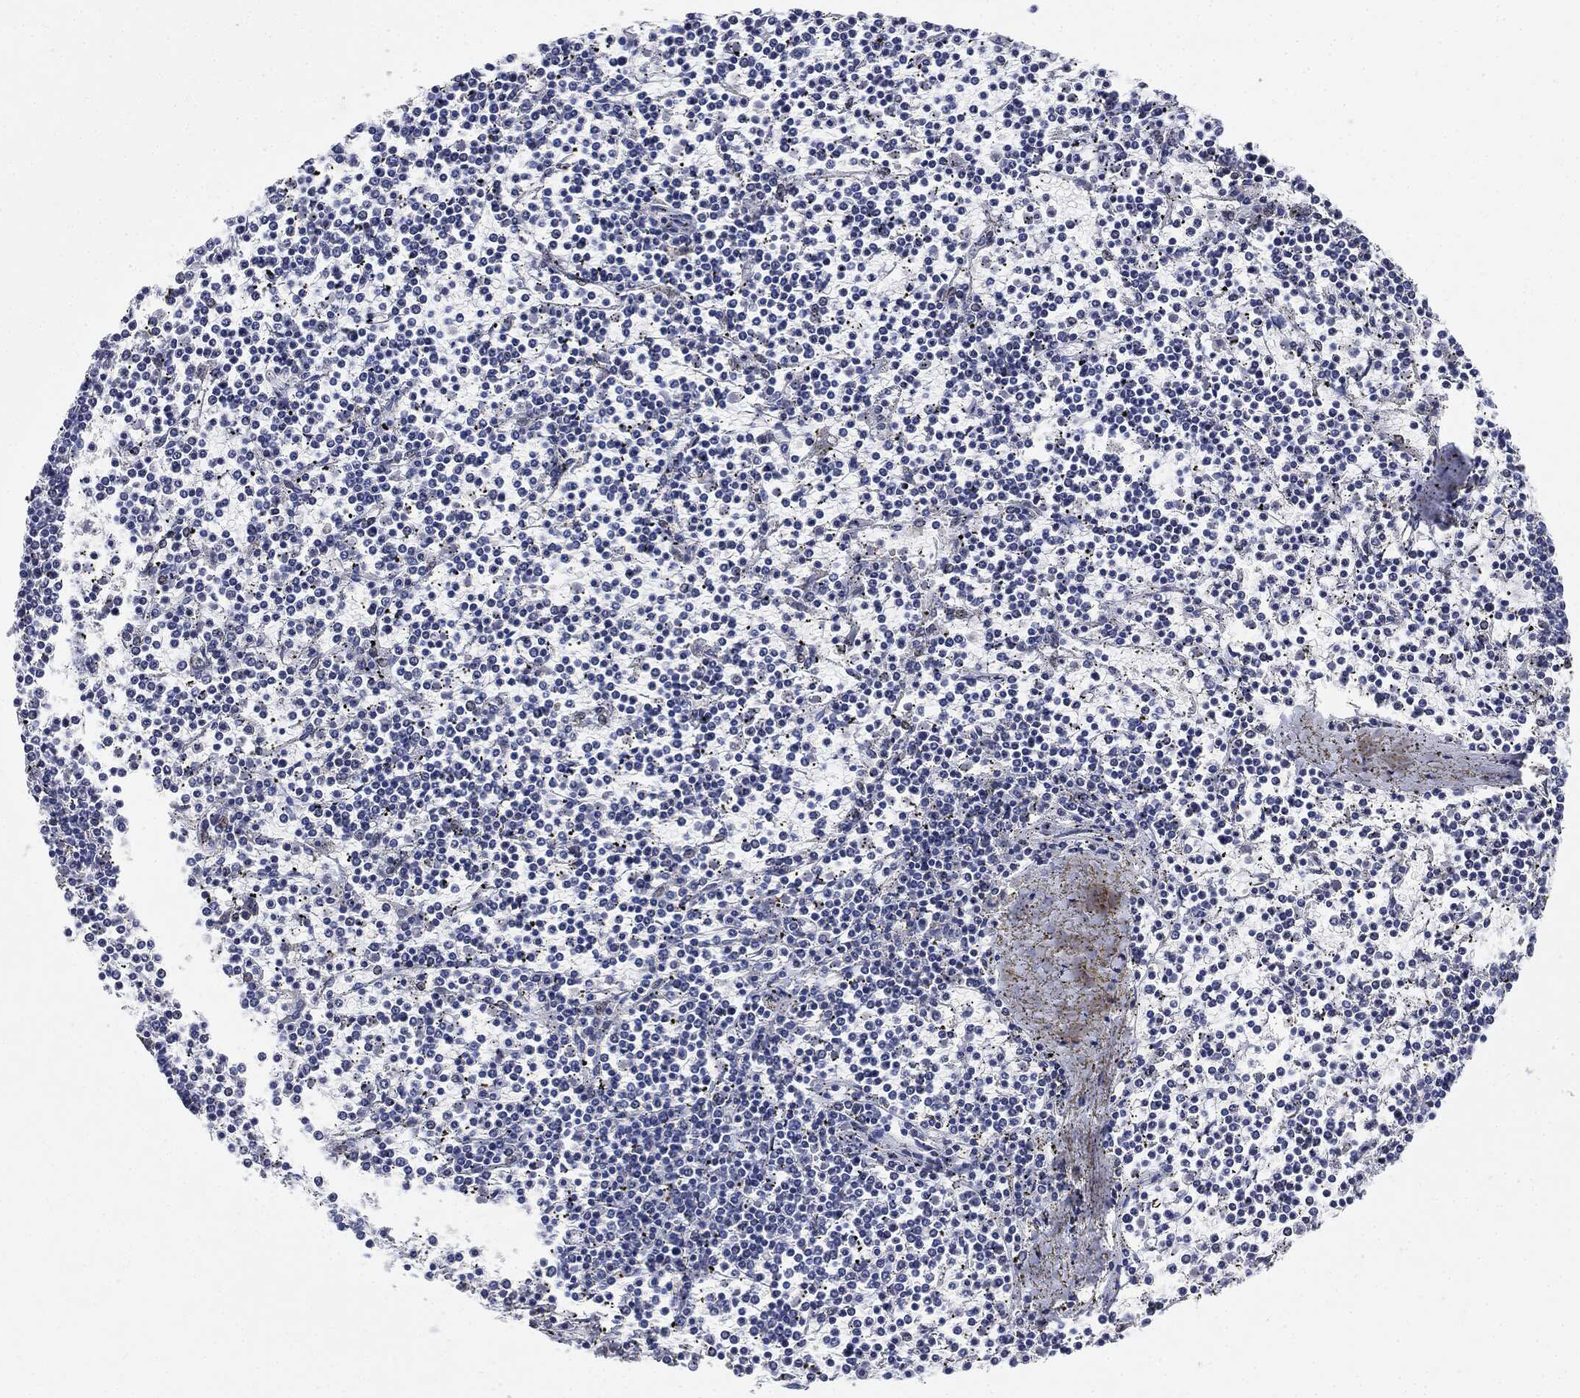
{"staining": {"intensity": "negative", "quantity": "none", "location": "none"}, "tissue": "lymphoma", "cell_type": "Tumor cells", "image_type": "cancer", "snomed": [{"axis": "morphology", "description": "Malignant lymphoma, non-Hodgkin's type, Low grade"}, {"axis": "topography", "description": "Spleen"}], "caption": "Tumor cells show no significant positivity in lymphoma.", "gene": "NTRK1", "patient": {"sex": "female", "age": 19}}